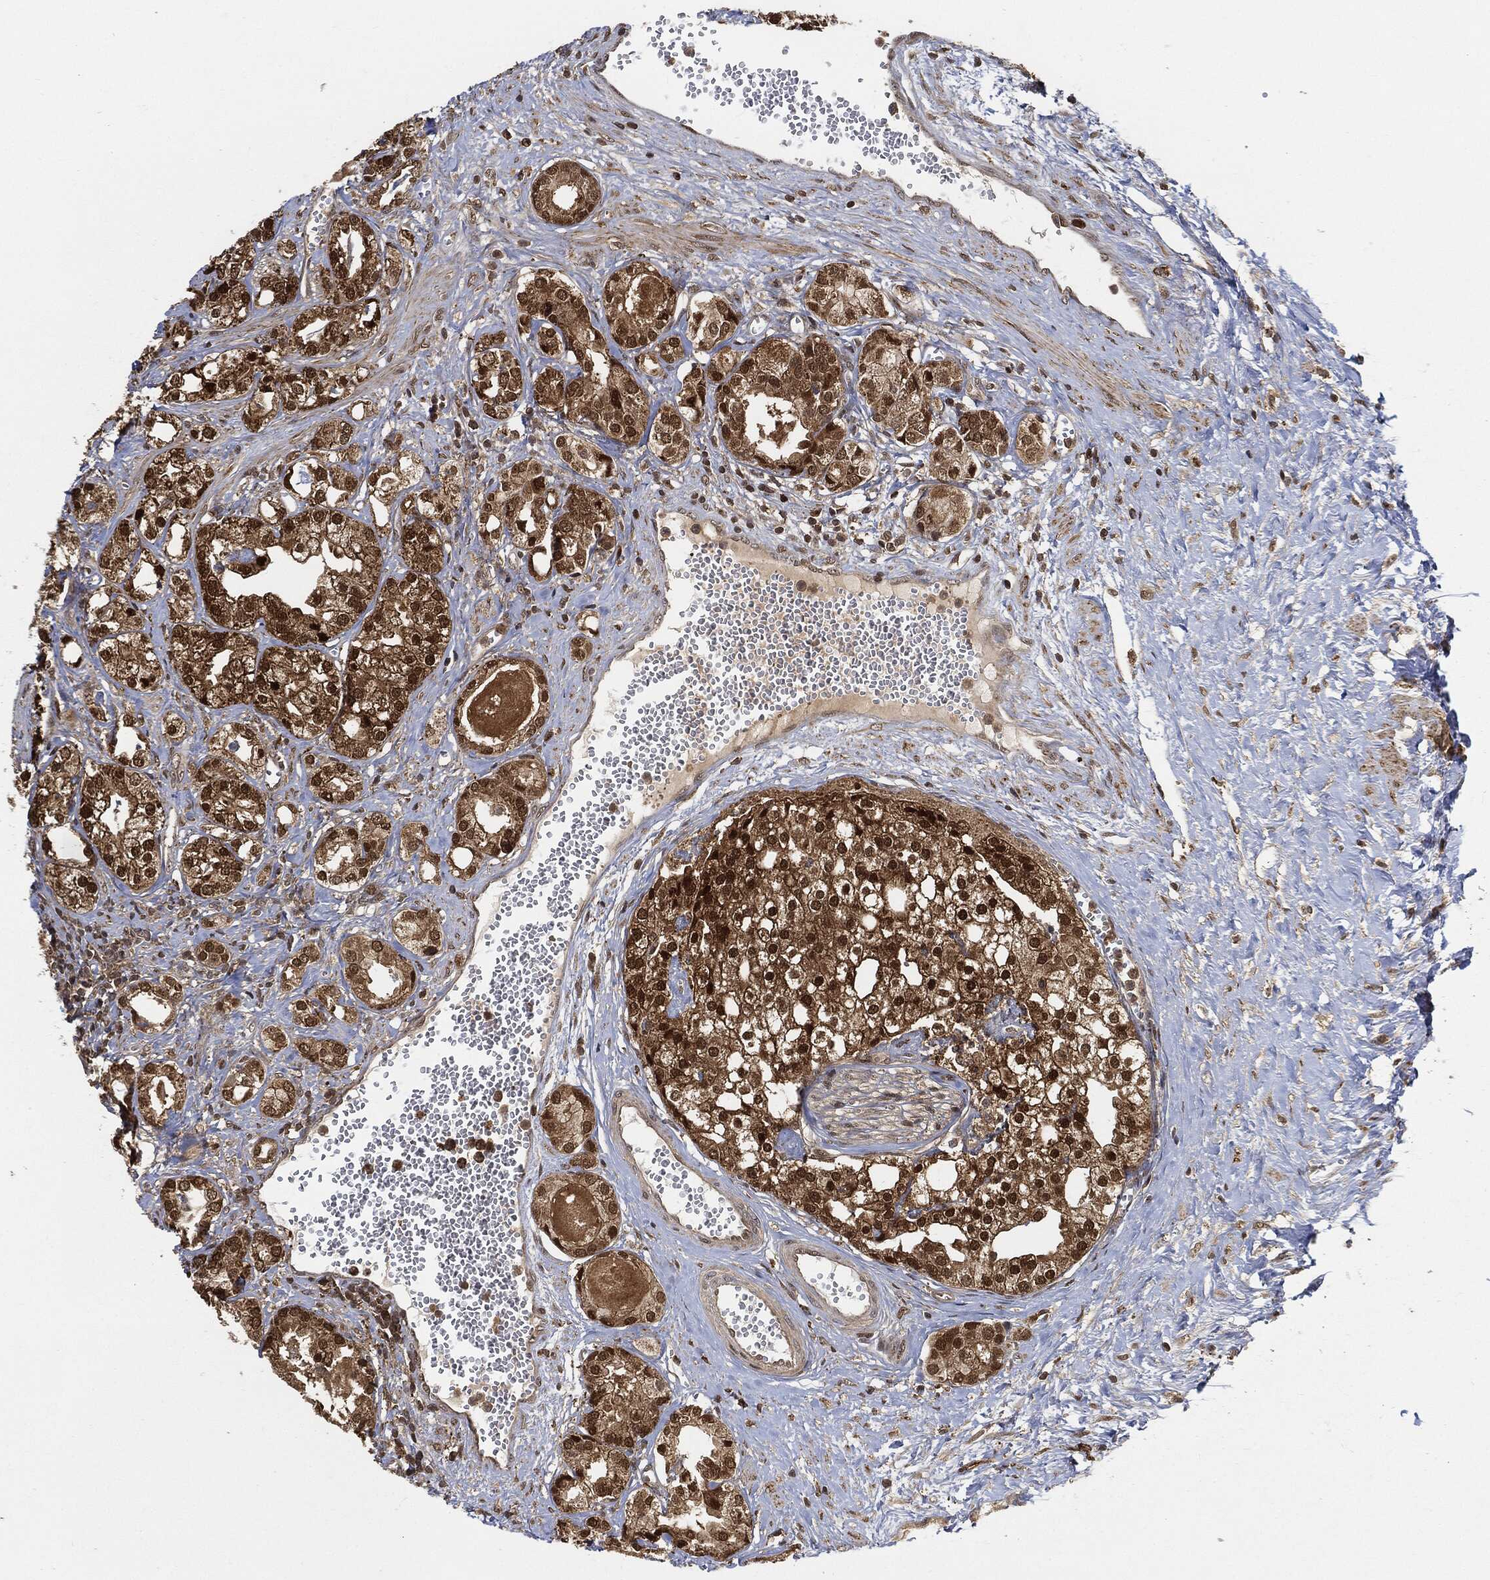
{"staining": {"intensity": "moderate", "quantity": ">75%", "location": "cytoplasmic/membranous,nuclear"}, "tissue": "prostate cancer", "cell_type": "Tumor cells", "image_type": "cancer", "snomed": [{"axis": "morphology", "description": "Adenocarcinoma, NOS"}, {"axis": "topography", "description": "Prostate and seminal vesicle, NOS"}, {"axis": "topography", "description": "Prostate"}], "caption": "DAB immunohistochemical staining of human prostate cancer (adenocarcinoma) exhibits moderate cytoplasmic/membranous and nuclear protein staining in about >75% of tumor cells. (IHC, brightfield microscopy, high magnification).", "gene": "CUTA", "patient": {"sex": "male", "age": 62}}